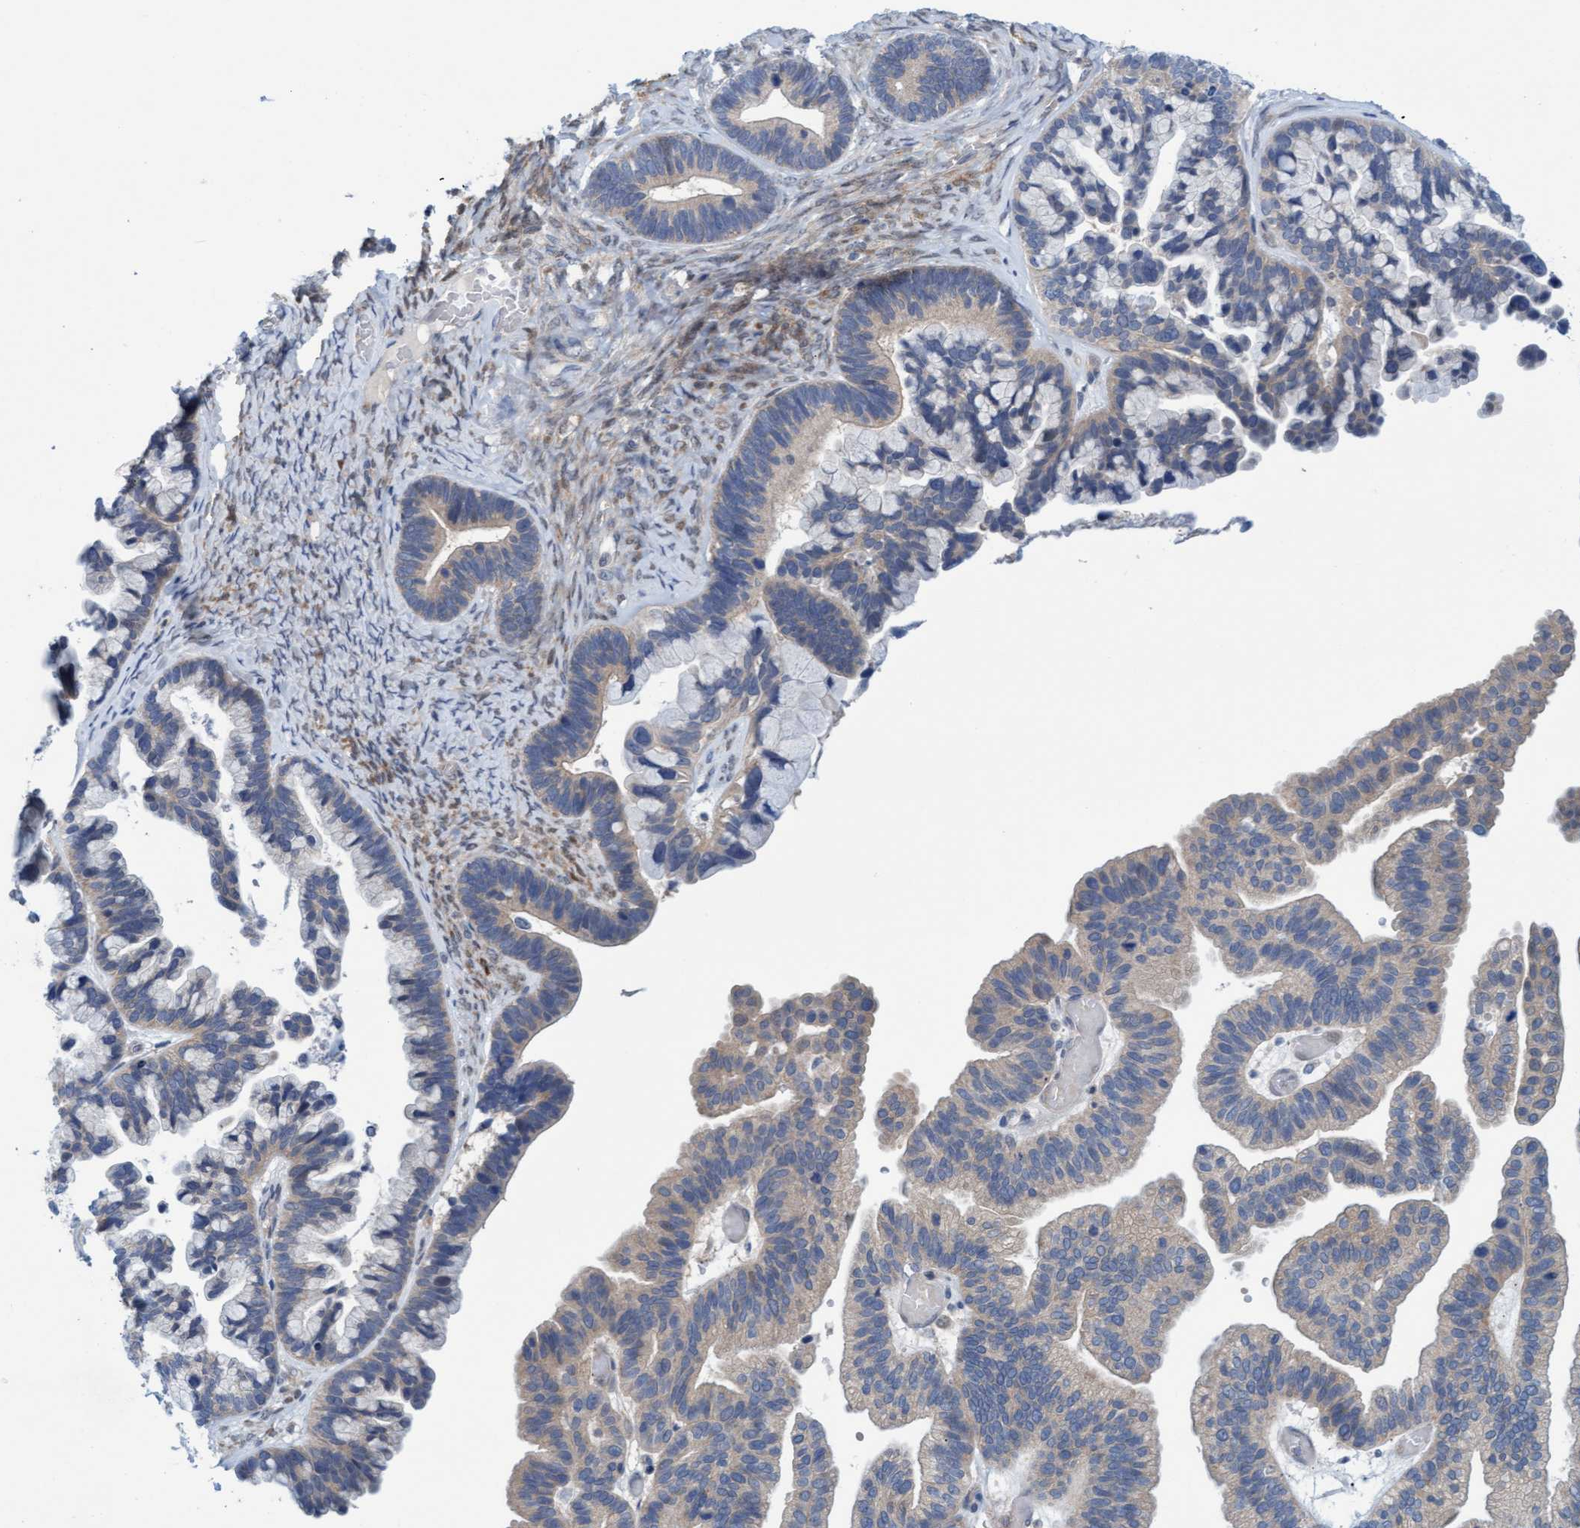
{"staining": {"intensity": "weak", "quantity": "<25%", "location": "cytoplasmic/membranous"}, "tissue": "ovarian cancer", "cell_type": "Tumor cells", "image_type": "cancer", "snomed": [{"axis": "morphology", "description": "Cystadenocarcinoma, serous, NOS"}, {"axis": "topography", "description": "Ovary"}], "caption": "Immunohistochemical staining of human serous cystadenocarcinoma (ovarian) demonstrates no significant positivity in tumor cells. (DAB immunohistochemistry (IHC) visualized using brightfield microscopy, high magnification).", "gene": "KLHL25", "patient": {"sex": "female", "age": 56}}